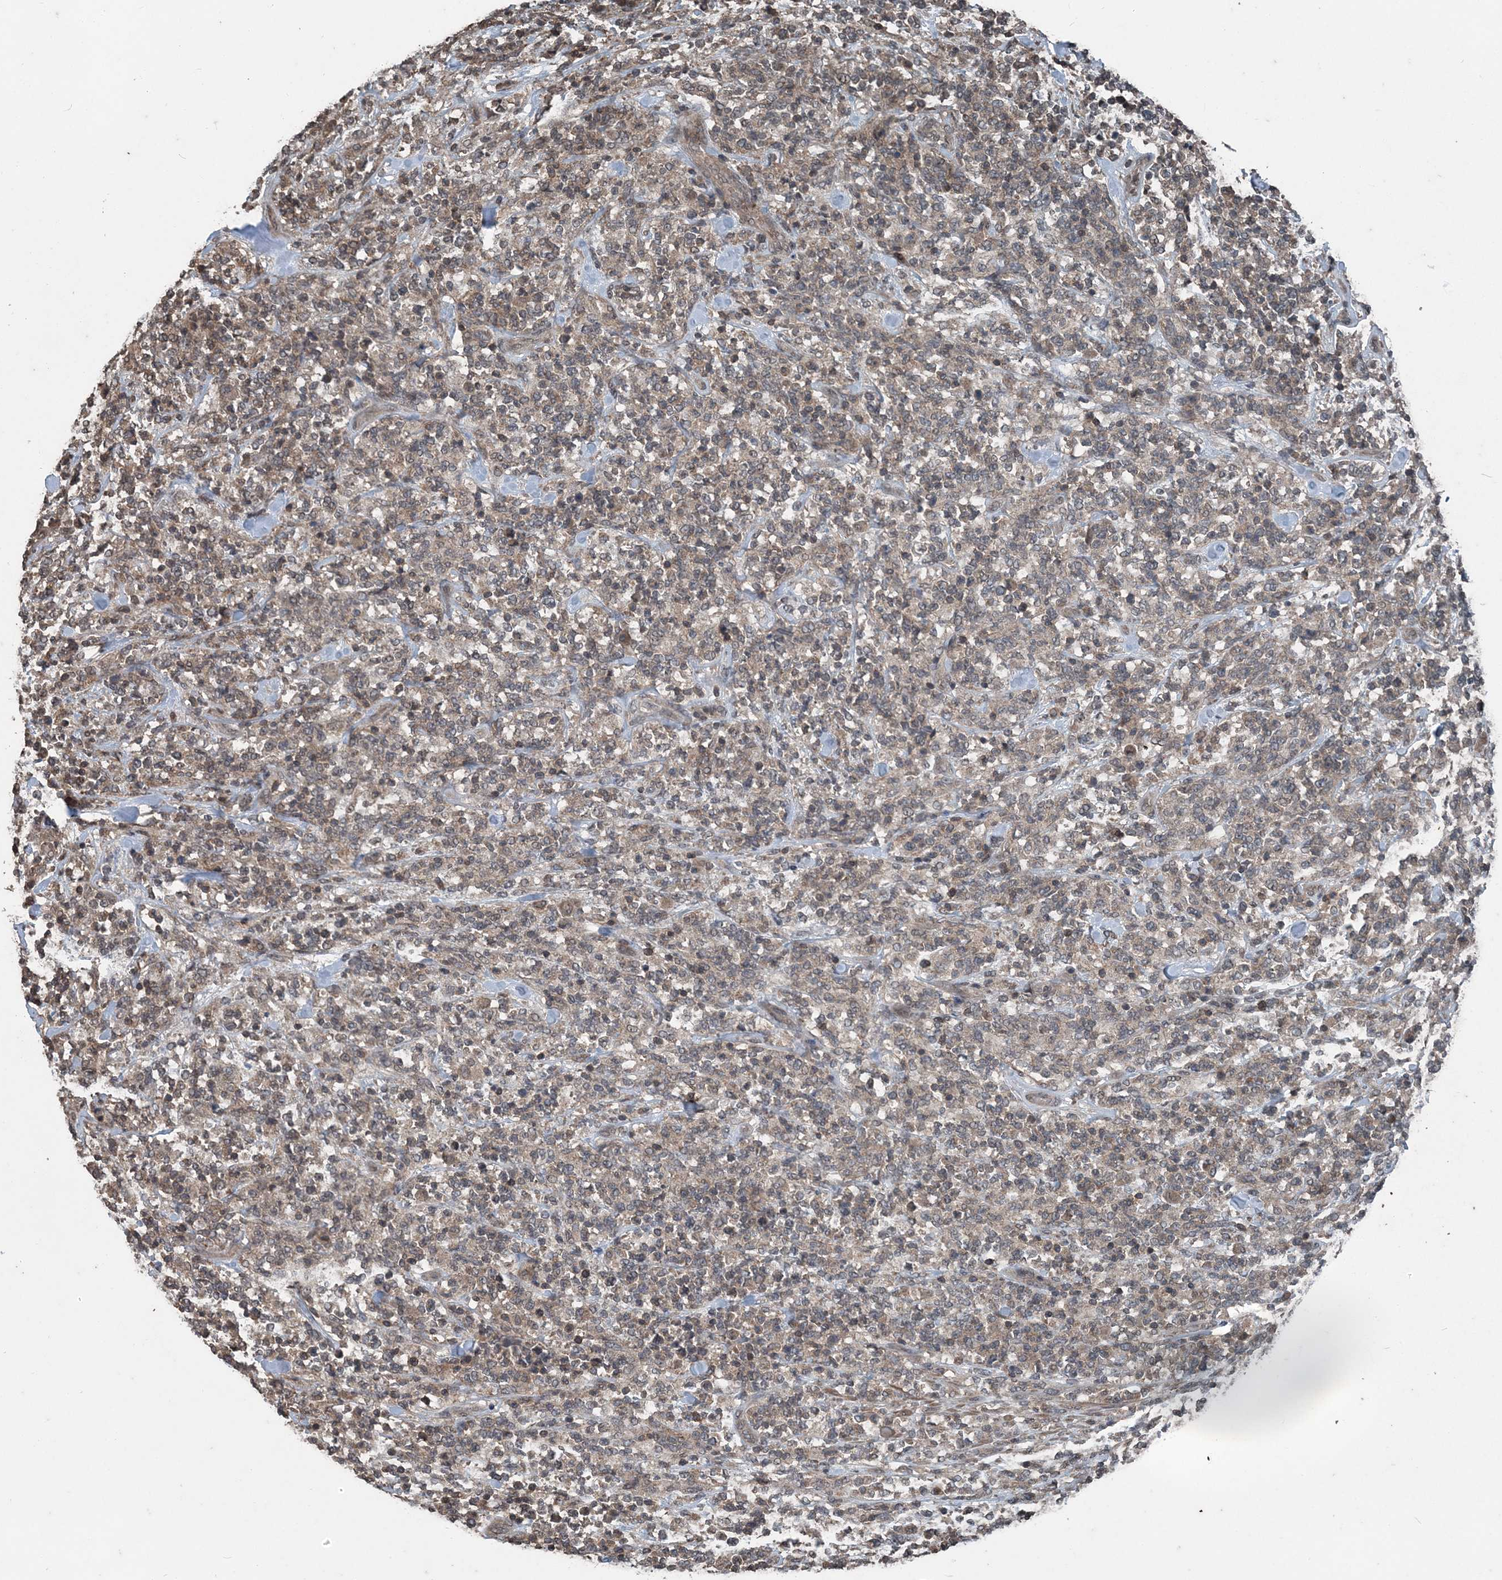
{"staining": {"intensity": "weak", "quantity": "<25%", "location": "cytoplasmic/membranous"}, "tissue": "lymphoma", "cell_type": "Tumor cells", "image_type": "cancer", "snomed": [{"axis": "morphology", "description": "Malignant lymphoma, non-Hodgkin's type, High grade"}, {"axis": "topography", "description": "Soft tissue"}], "caption": "A photomicrograph of human malignant lymphoma, non-Hodgkin's type (high-grade) is negative for staining in tumor cells.", "gene": "CFL1", "patient": {"sex": "male", "age": 18}}